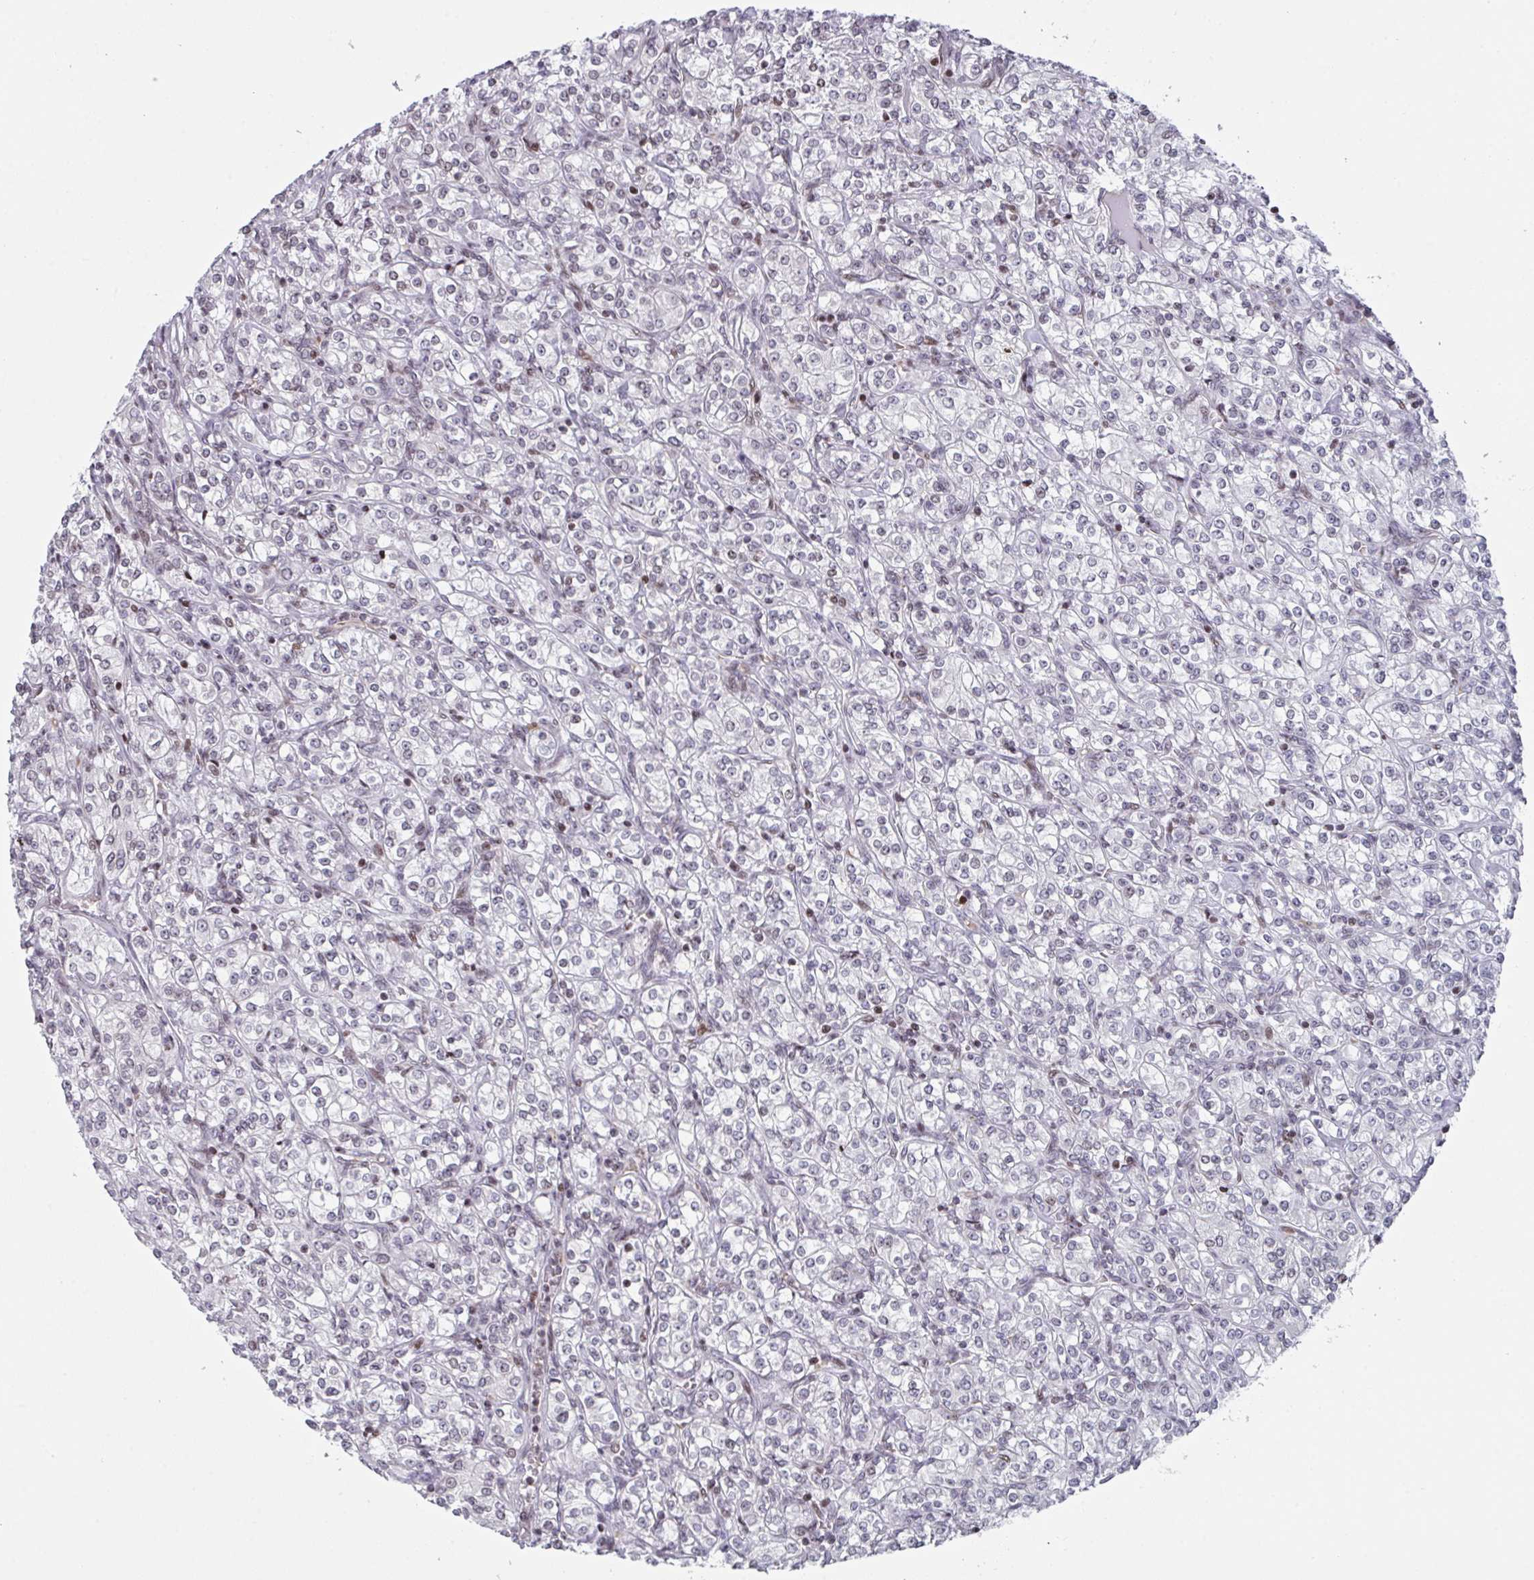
{"staining": {"intensity": "negative", "quantity": "none", "location": "none"}, "tissue": "renal cancer", "cell_type": "Tumor cells", "image_type": "cancer", "snomed": [{"axis": "morphology", "description": "Adenocarcinoma, NOS"}, {"axis": "topography", "description": "Kidney"}], "caption": "IHC histopathology image of neoplastic tissue: adenocarcinoma (renal) stained with DAB shows no significant protein staining in tumor cells.", "gene": "PCDHB8", "patient": {"sex": "male", "age": 77}}